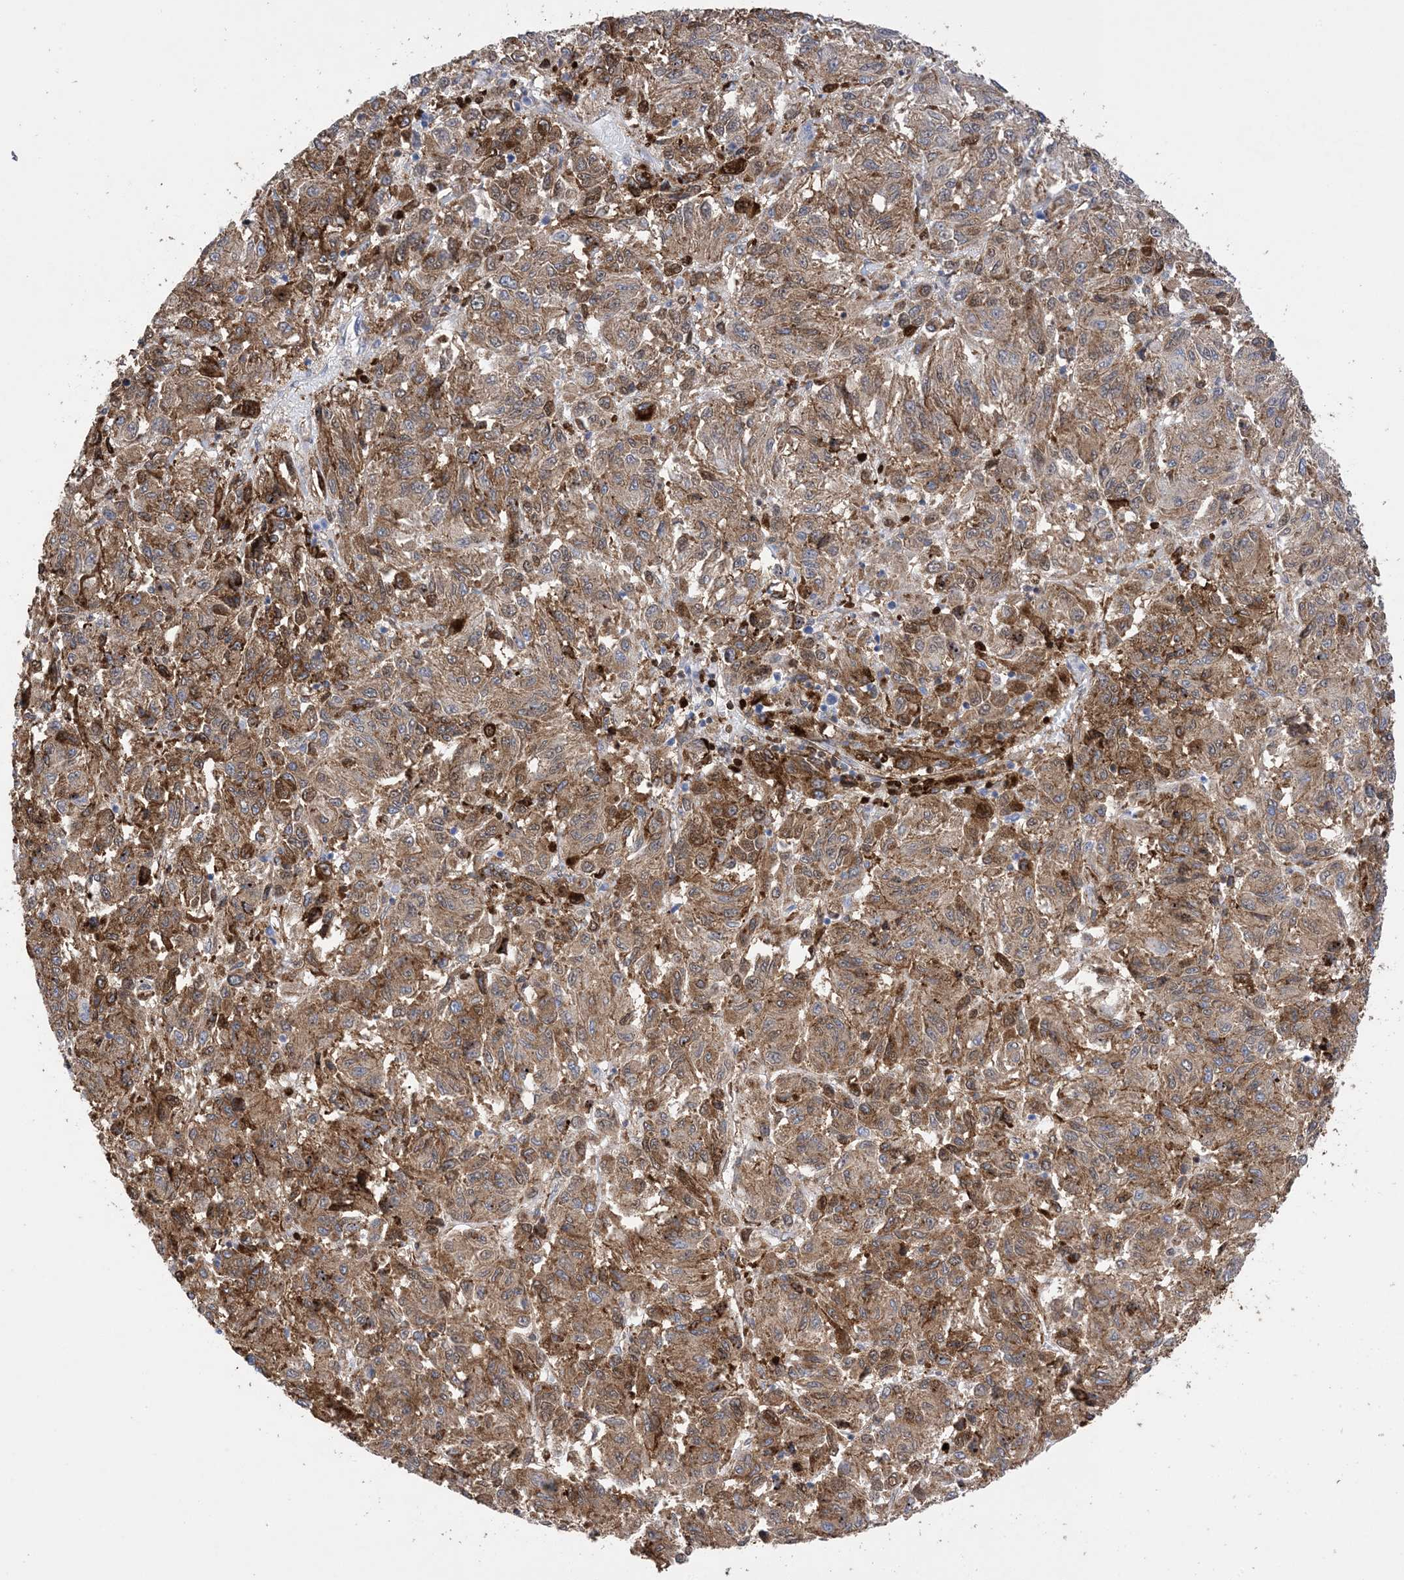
{"staining": {"intensity": "moderate", "quantity": ">75%", "location": "cytoplasmic/membranous"}, "tissue": "melanoma", "cell_type": "Tumor cells", "image_type": "cancer", "snomed": [{"axis": "morphology", "description": "Malignant melanoma, Metastatic site"}, {"axis": "topography", "description": "Lung"}], "caption": "Human malignant melanoma (metastatic site) stained with a protein marker reveals moderate staining in tumor cells.", "gene": "ANXA1", "patient": {"sex": "male", "age": 64}}